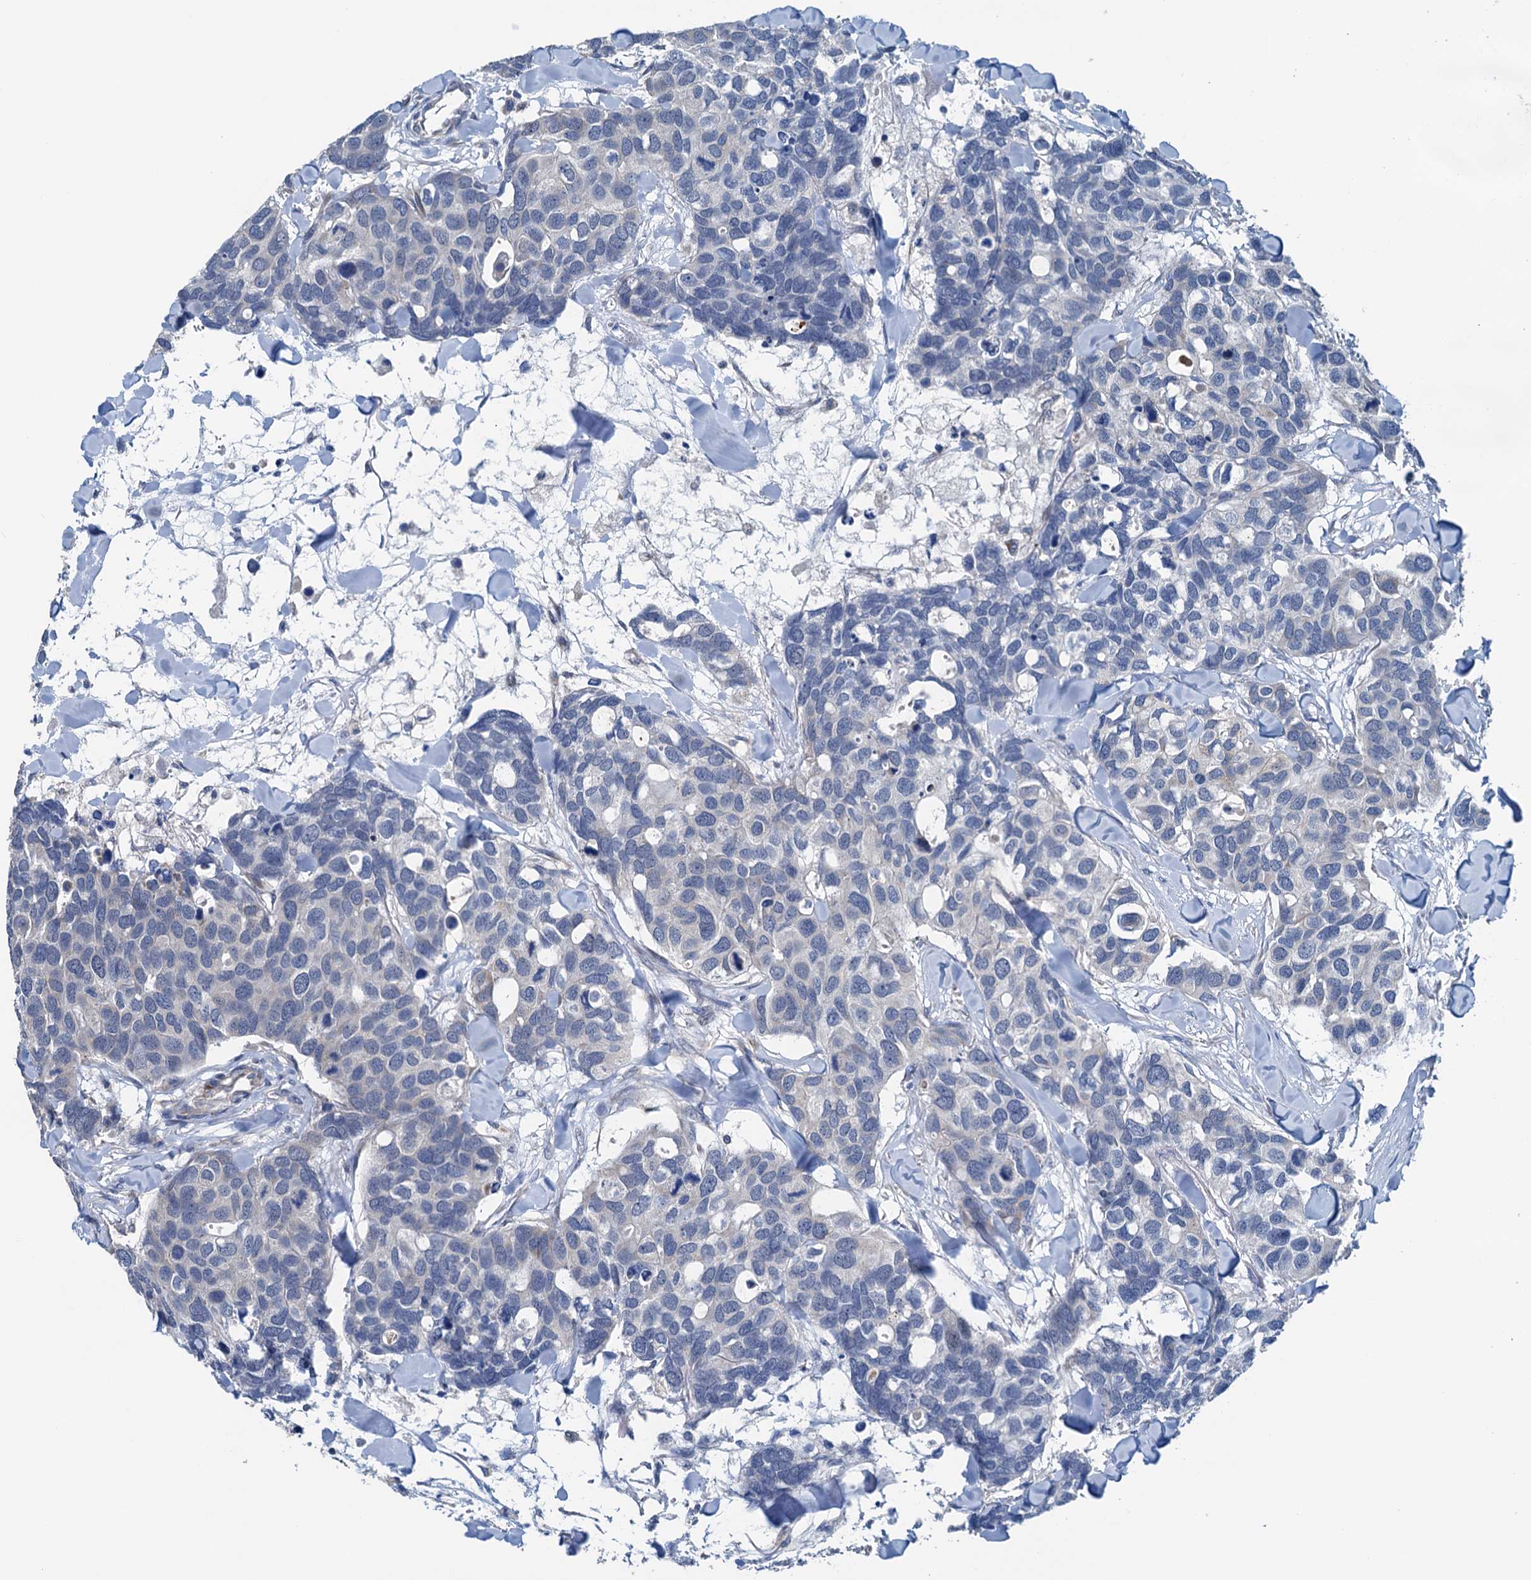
{"staining": {"intensity": "negative", "quantity": "none", "location": "none"}, "tissue": "breast cancer", "cell_type": "Tumor cells", "image_type": "cancer", "snomed": [{"axis": "morphology", "description": "Duct carcinoma"}, {"axis": "topography", "description": "Breast"}], "caption": "A photomicrograph of human breast cancer is negative for staining in tumor cells.", "gene": "ELAC1", "patient": {"sex": "female", "age": 83}}